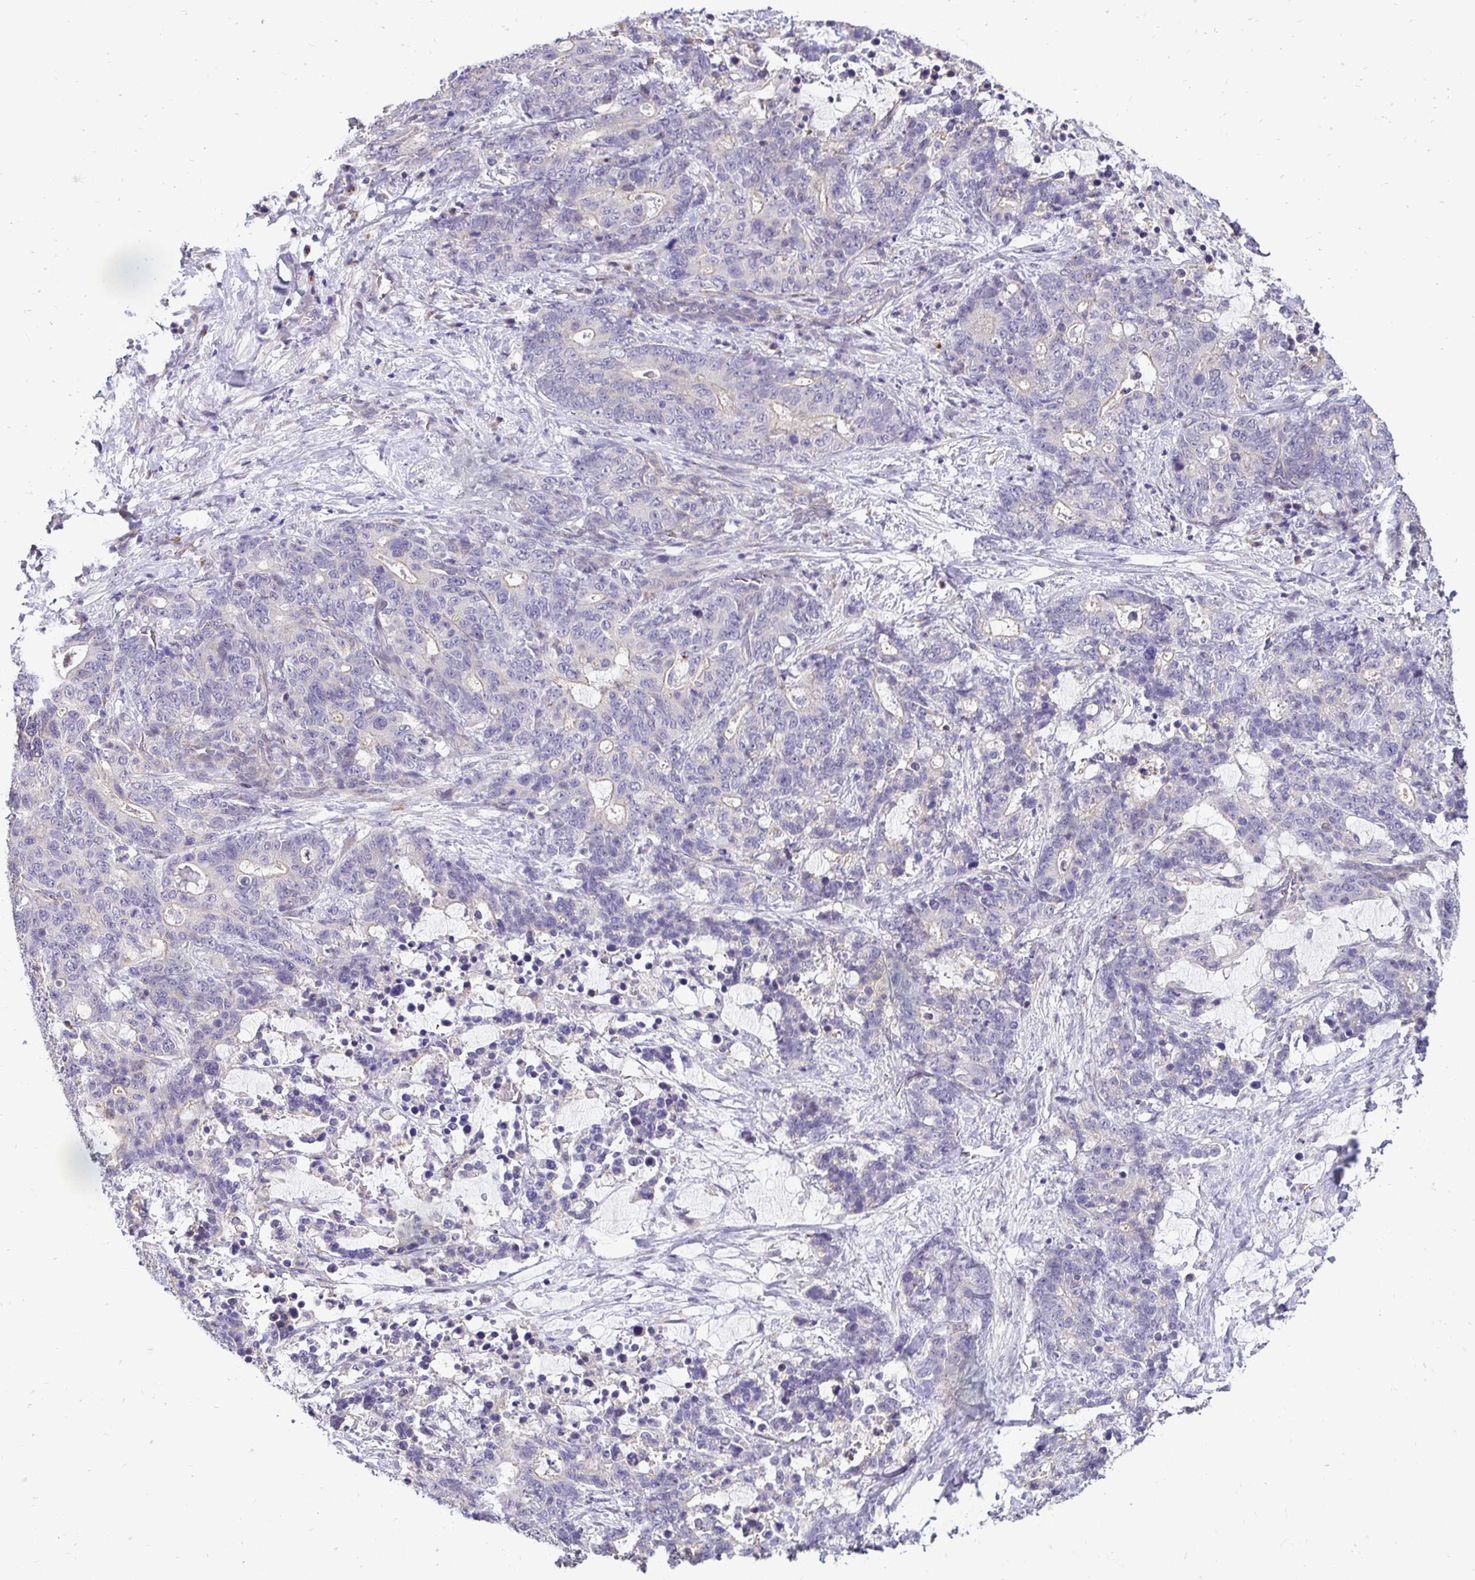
{"staining": {"intensity": "negative", "quantity": "none", "location": "none"}, "tissue": "stomach cancer", "cell_type": "Tumor cells", "image_type": "cancer", "snomed": [{"axis": "morphology", "description": "Normal tissue, NOS"}, {"axis": "morphology", "description": "Adenocarcinoma, NOS"}, {"axis": "topography", "description": "Stomach"}], "caption": "The micrograph shows no significant expression in tumor cells of adenocarcinoma (stomach). Brightfield microscopy of immunohistochemistry (IHC) stained with DAB (3,3'-diaminobenzidine) (brown) and hematoxylin (blue), captured at high magnification.", "gene": "SLC9A1", "patient": {"sex": "female", "age": 64}}